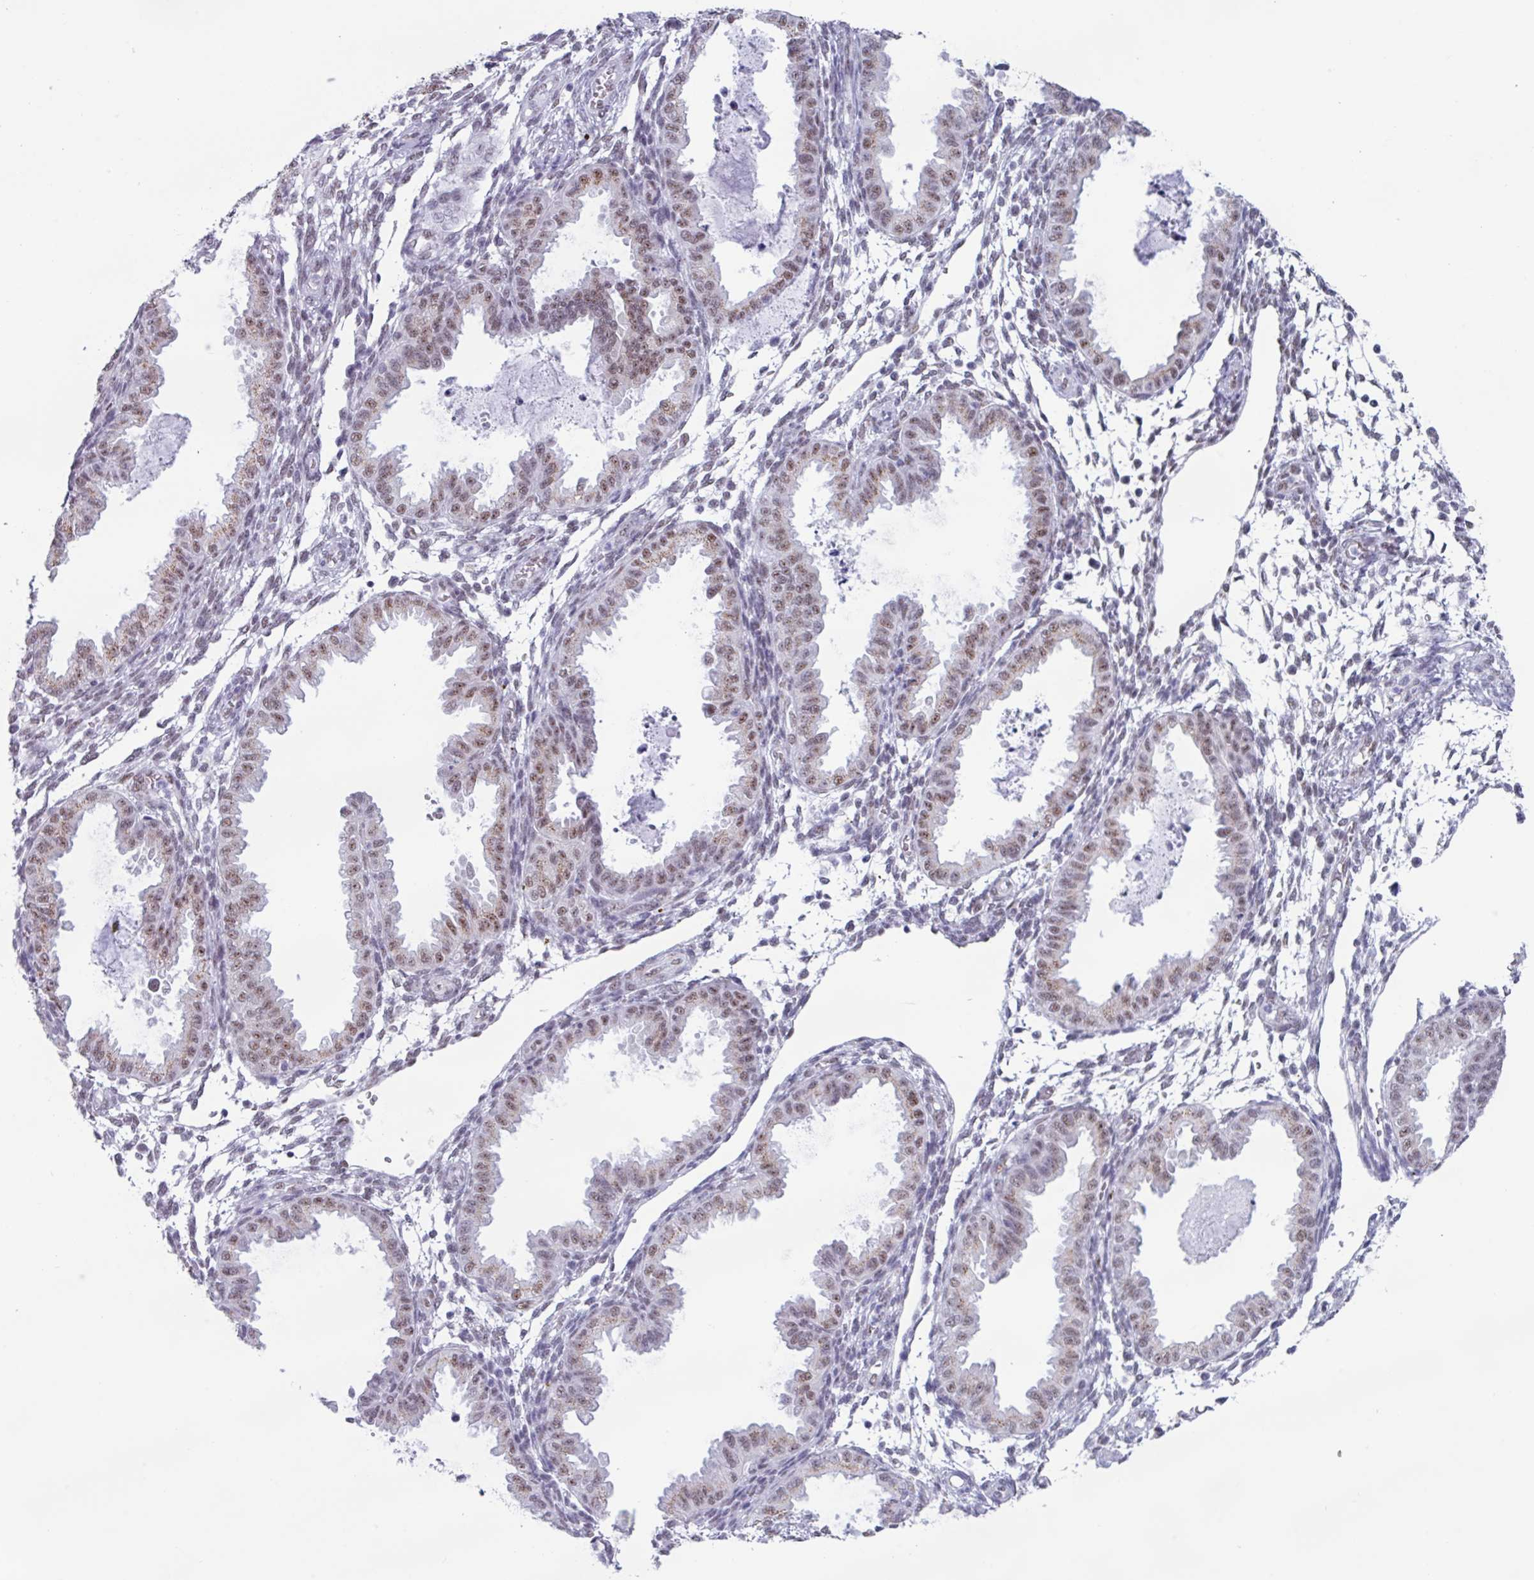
{"staining": {"intensity": "weak", "quantity": "<25%", "location": "nuclear"}, "tissue": "endometrium", "cell_type": "Cells in endometrial stroma", "image_type": "normal", "snomed": [{"axis": "morphology", "description": "Normal tissue, NOS"}, {"axis": "topography", "description": "Endometrium"}], "caption": "Immunohistochemistry of normal human endometrium displays no staining in cells in endometrial stroma.", "gene": "PUF60", "patient": {"sex": "female", "age": 33}}